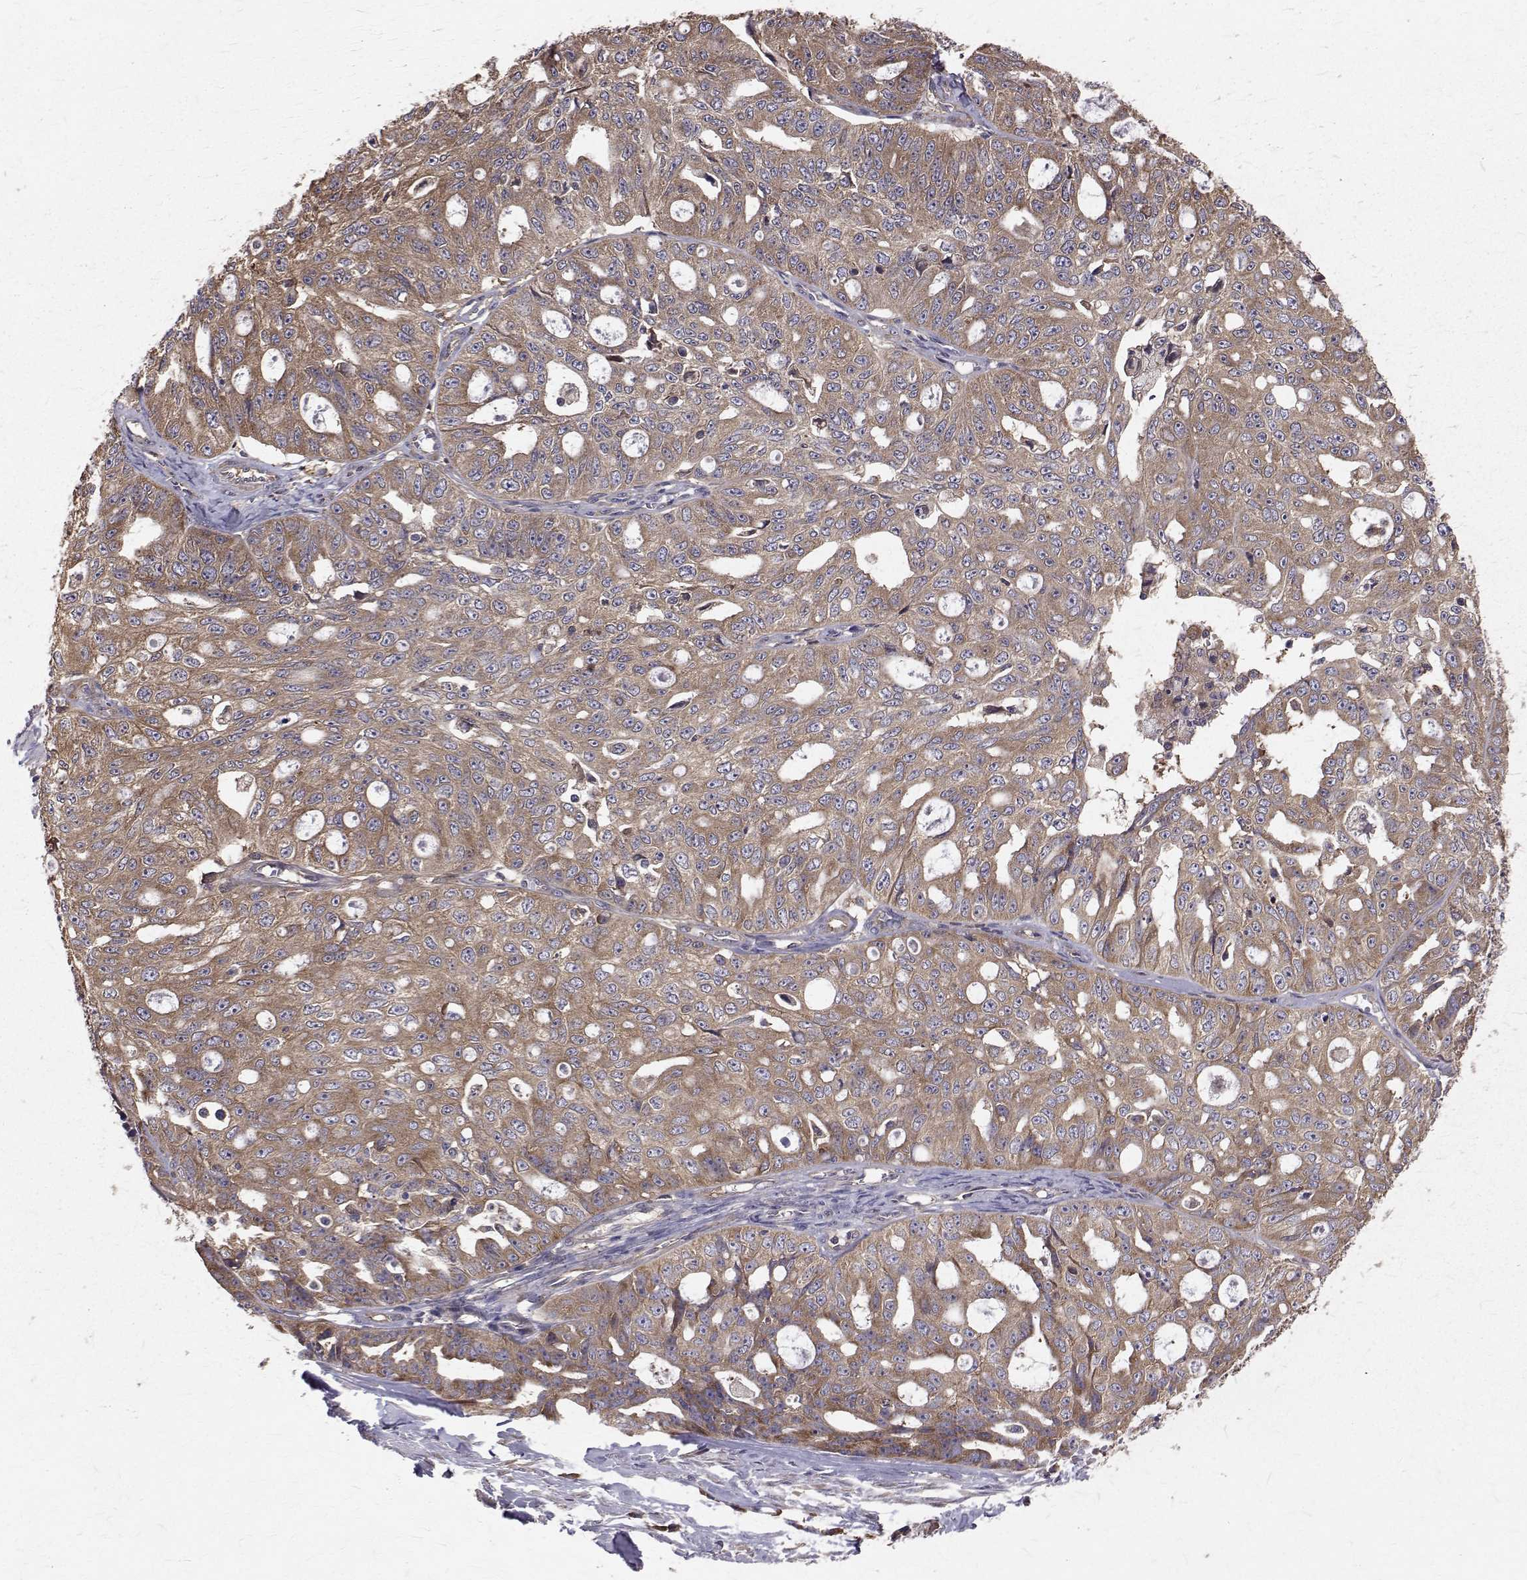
{"staining": {"intensity": "moderate", "quantity": ">75%", "location": "cytoplasmic/membranous"}, "tissue": "ovarian cancer", "cell_type": "Tumor cells", "image_type": "cancer", "snomed": [{"axis": "morphology", "description": "Carcinoma, endometroid"}, {"axis": "topography", "description": "Ovary"}], "caption": "This is a micrograph of immunohistochemistry (IHC) staining of ovarian cancer (endometroid carcinoma), which shows moderate positivity in the cytoplasmic/membranous of tumor cells.", "gene": "FARSB", "patient": {"sex": "female", "age": 65}}